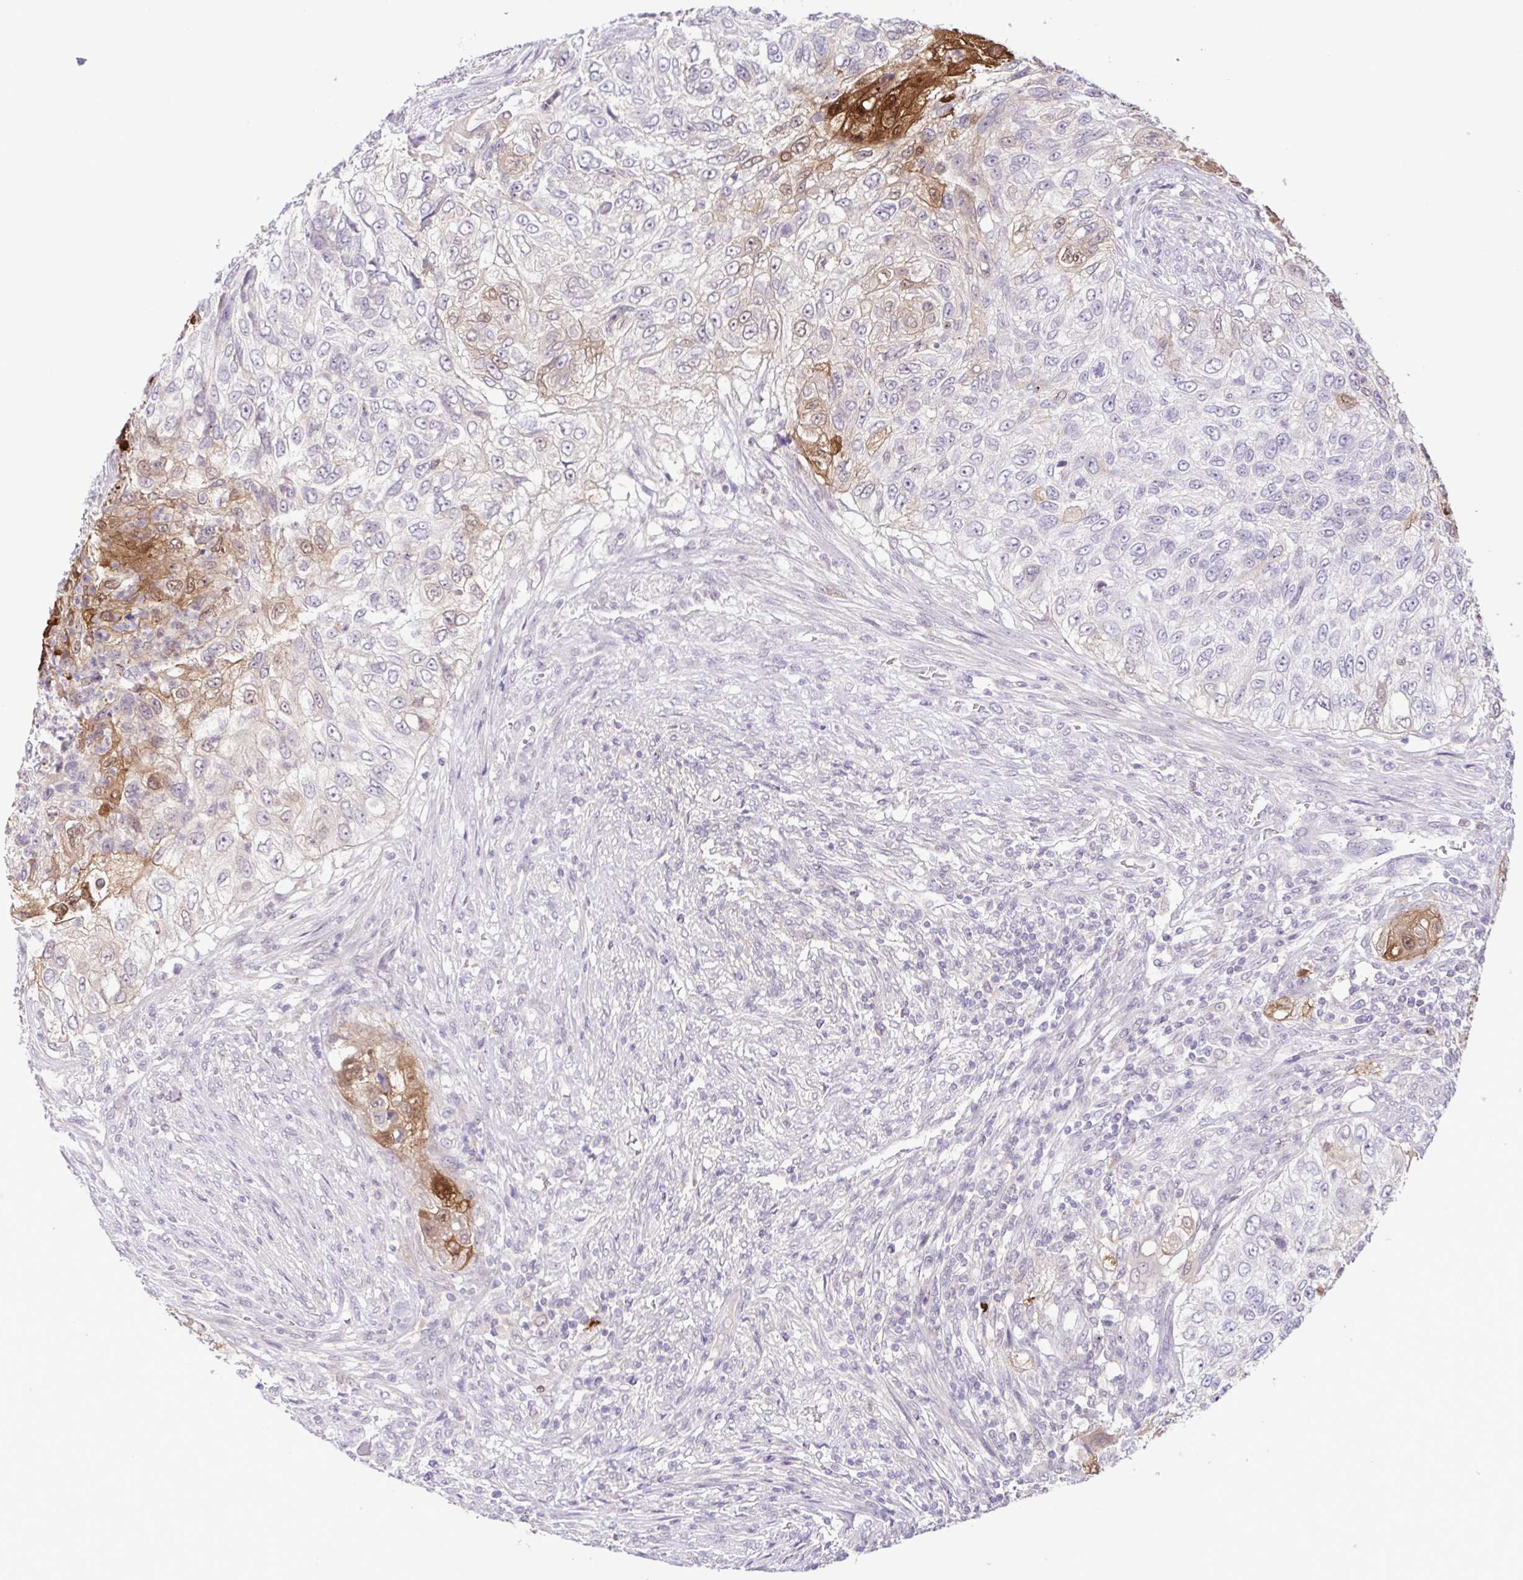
{"staining": {"intensity": "moderate", "quantity": "<25%", "location": "cytoplasmic/membranous,nuclear"}, "tissue": "urothelial cancer", "cell_type": "Tumor cells", "image_type": "cancer", "snomed": [{"axis": "morphology", "description": "Urothelial carcinoma, High grade"}, {"axis": "topography", "description": "Urinary bladder"}], "caption": "Tumor cells display low levels of moderate cytoplasmic/membranous and nuclear expression in approximately <25% of cells in human urothelial cancer.", "gene": "IL1RN", "patient": {"sex": "female", "age": 60}}